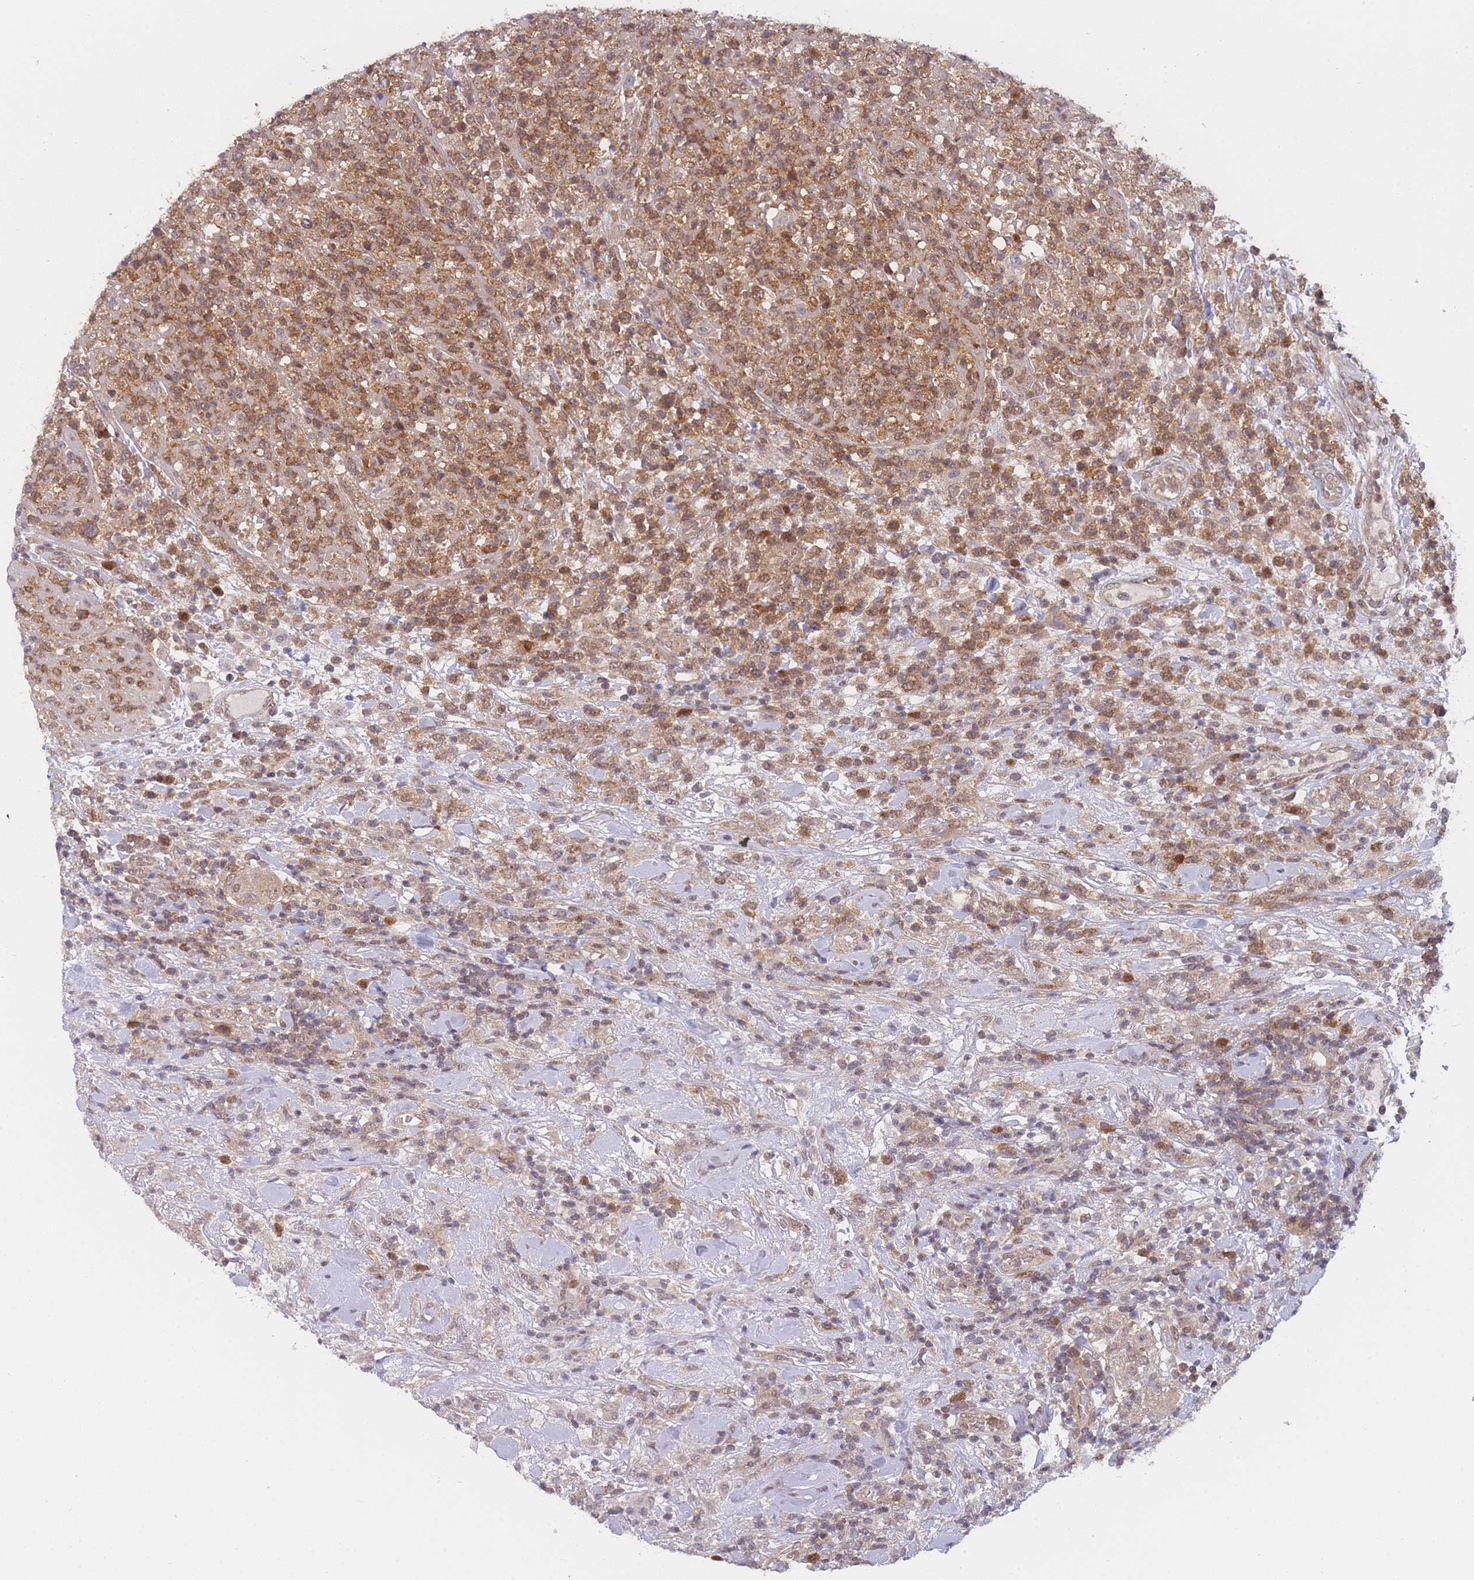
{"staining": {"intensity": "moderate", "quantity": ">75%", "location": "cytoplasmic/membranous"}, "tissue": "lymphoma", "cell_type": "Tumor cells", "image_type": "cancer", "snomed": [{"axis": "morphology", "description": "Malignant lymphoma, non-Hodgkin's type, High grade"}, {"axis": "topography", "description": "Colon"}], "caption": "IHC staining of lymphoma, which reveals medium levels of moderate cytoplasmic/membranous staining in approximately >75% of tumor cells indicating moderate cytoplasmic/membranous protein expression. The staining was performed using DAB (3,3'-diaminobenzidine) (brown) for protein detection and nuclei were counterstained in hematoxylin (blue).", "gene": "MRI1", "patient": {"sex": "female", "age": 53}}